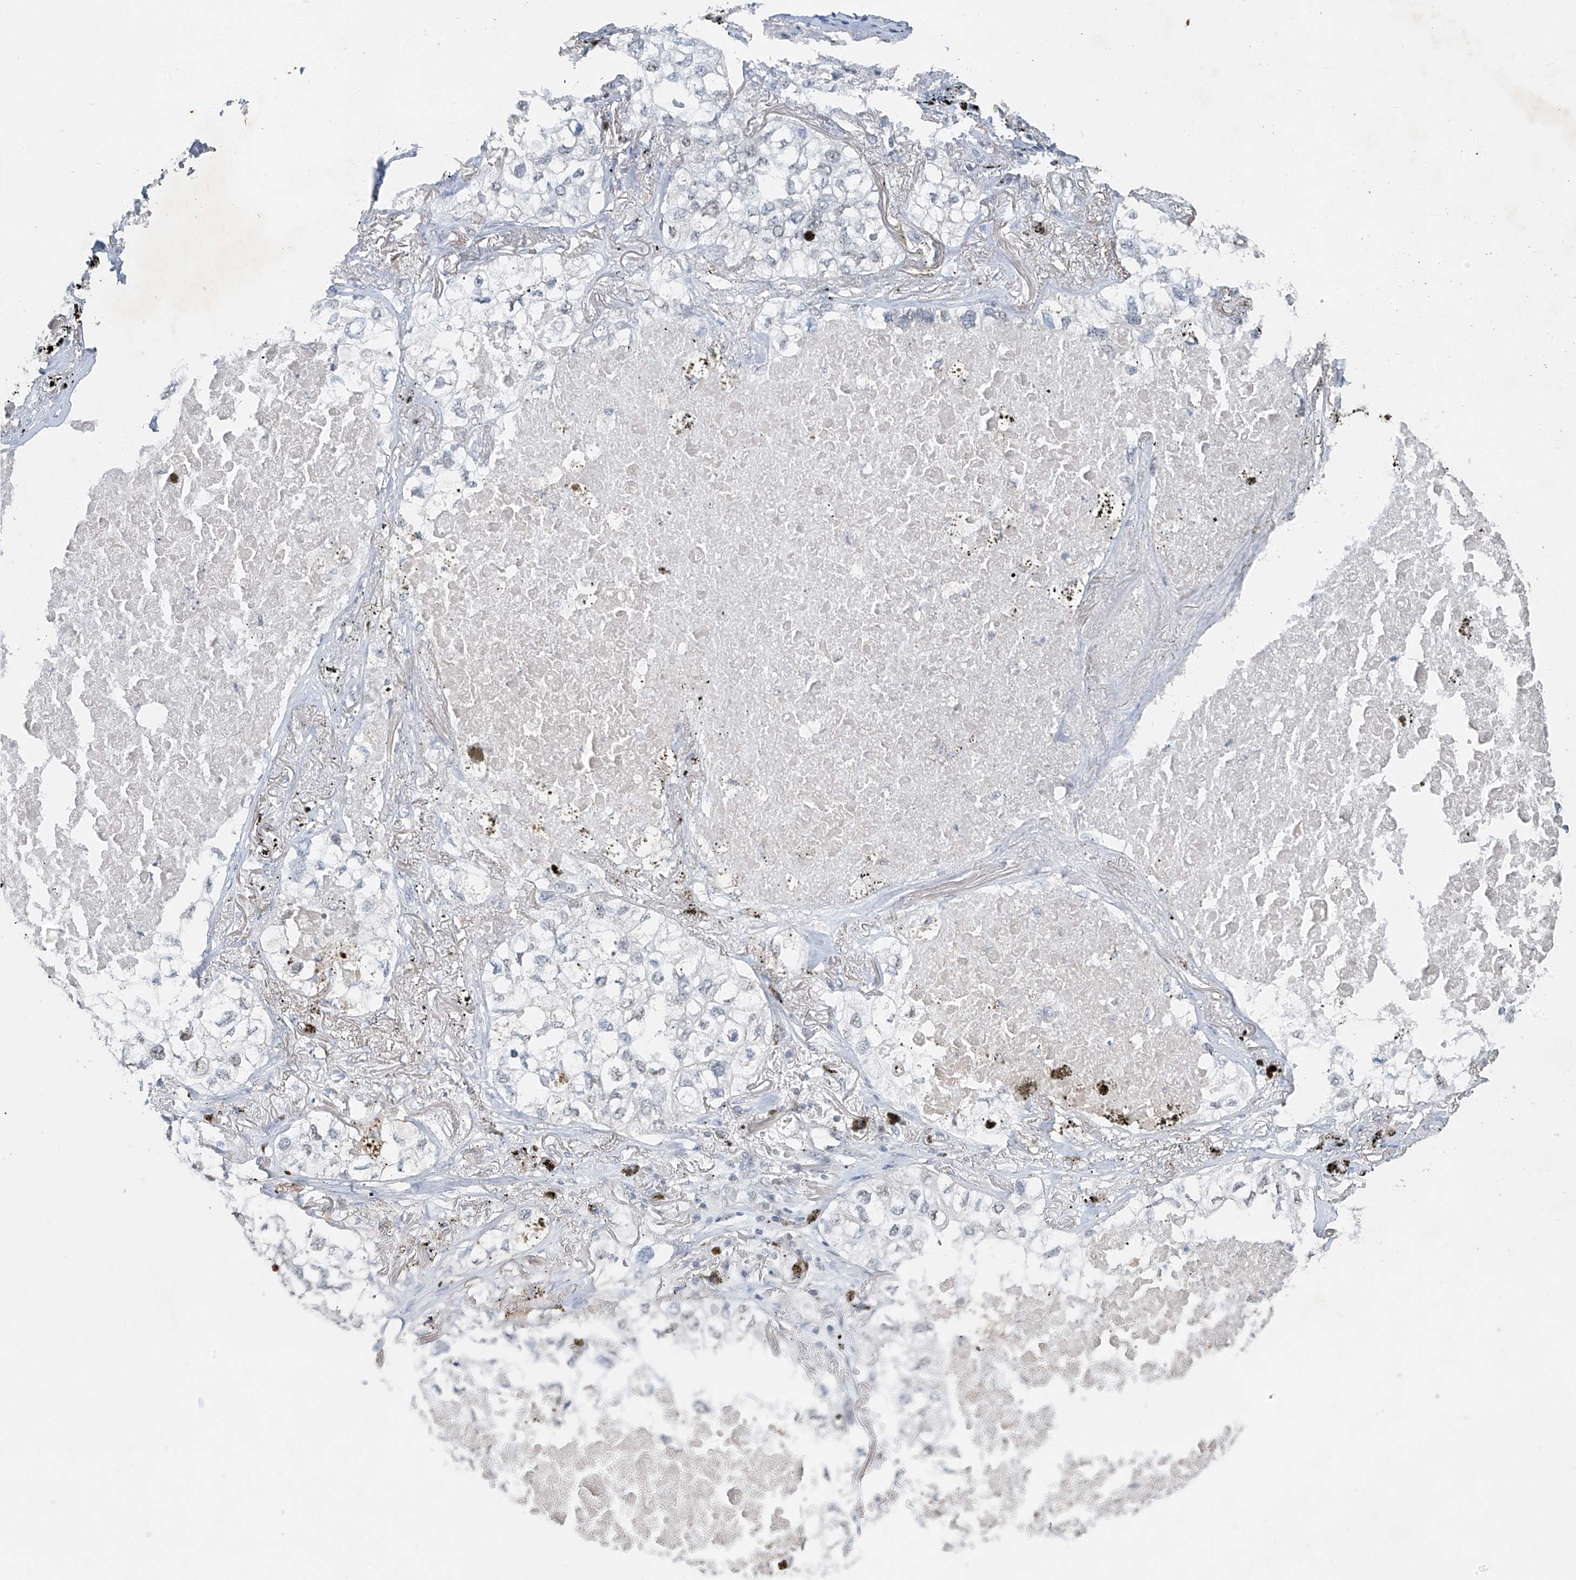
{"staining": {"intensity": "negative", "quantity": "none", "location": "none"}, "tissue": "lung cancer", "cell_type": "Tumor cells", "image_type": "cancer", "snomed": [{"axis": "morphology", "description": "Adenocarcinoma, NOS"}, {"axis": "topography", "description": "Lung"}], "caption": "DAB immunohistochemical staining of lung adenocarcinoma displays no significant positivity in tumor cells. The staining is performed using DAB (3,3'-diaminobenzidine) brown chromogen with nuclei counter-stained in using hematoxylin.", "gene": "TAF8", "patient": {"sex": "male", "age": 65}}